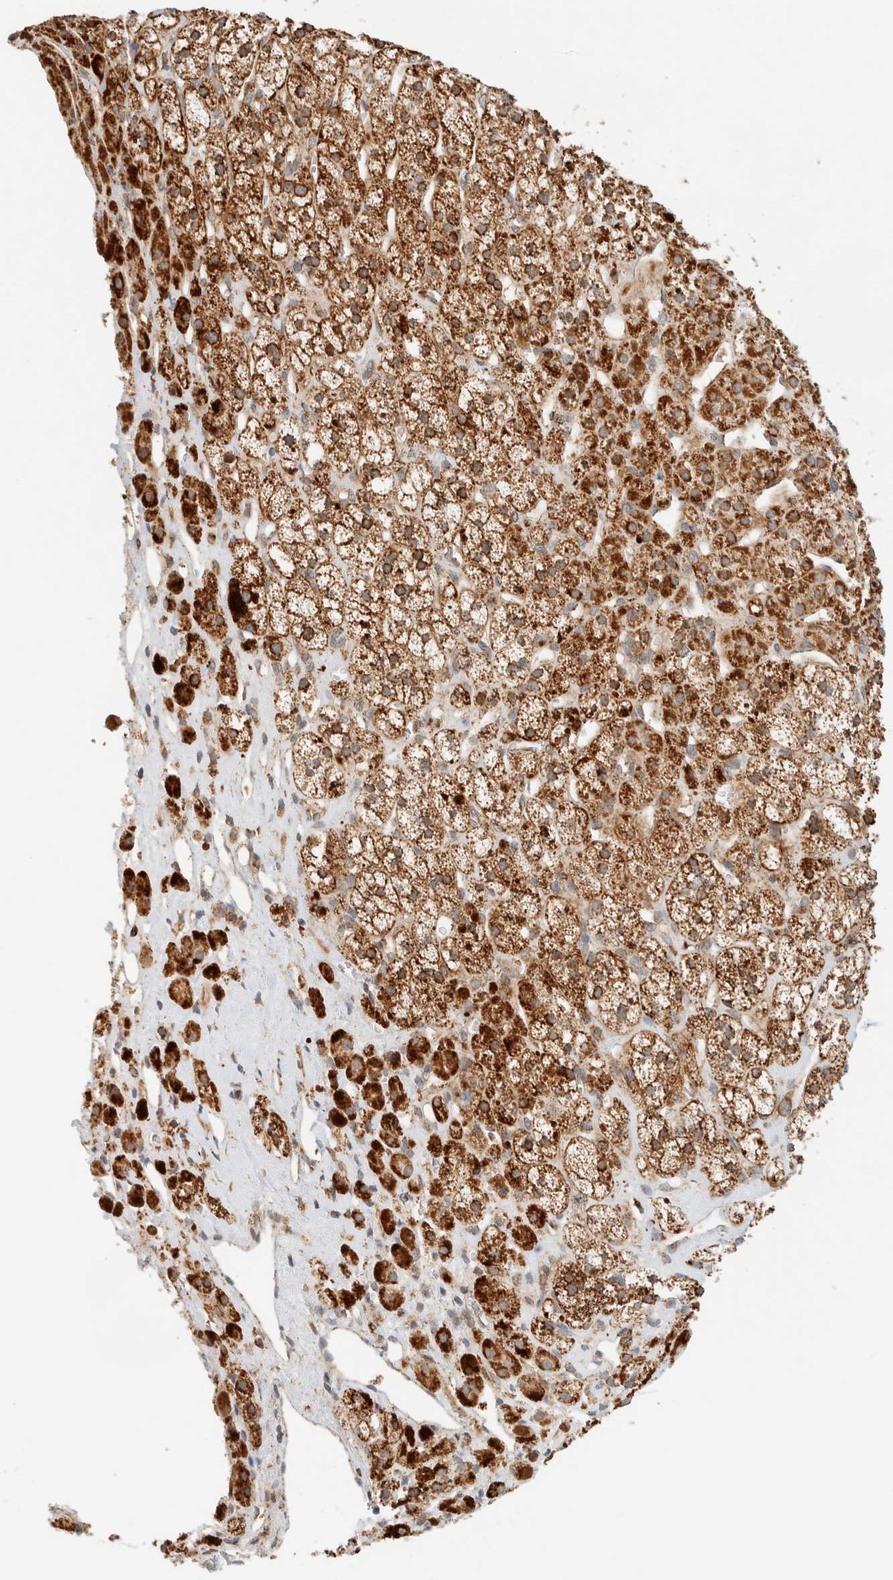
{"staining": {"intensity": "strong", "quantity": ">75%", "location": "cytoplasmic/membranous"}, "tissue": "adrenal gland", "cell_type": "Glandular cells", "image_type": "normal", "snomed": [{"axis": "morphology", "description": "Normal tissue, NOS"}, {"axis": "topography", "description": "Adrenal gland"}], "caption": "IHC (DAB) staining of benign adrenal gland displays strong cytoplasmic/membranous protein positivity in approximately >75% of glandular cells. The staining was performed using DAB (3,3'-diaminobenzidine) to visualize the protein expression in brown, while the nuclei were stained in blue with hematoxylin (Magnification: 20x).", "gene": "KIFAP3", "patient": {"sex": "male", "age": 56}}